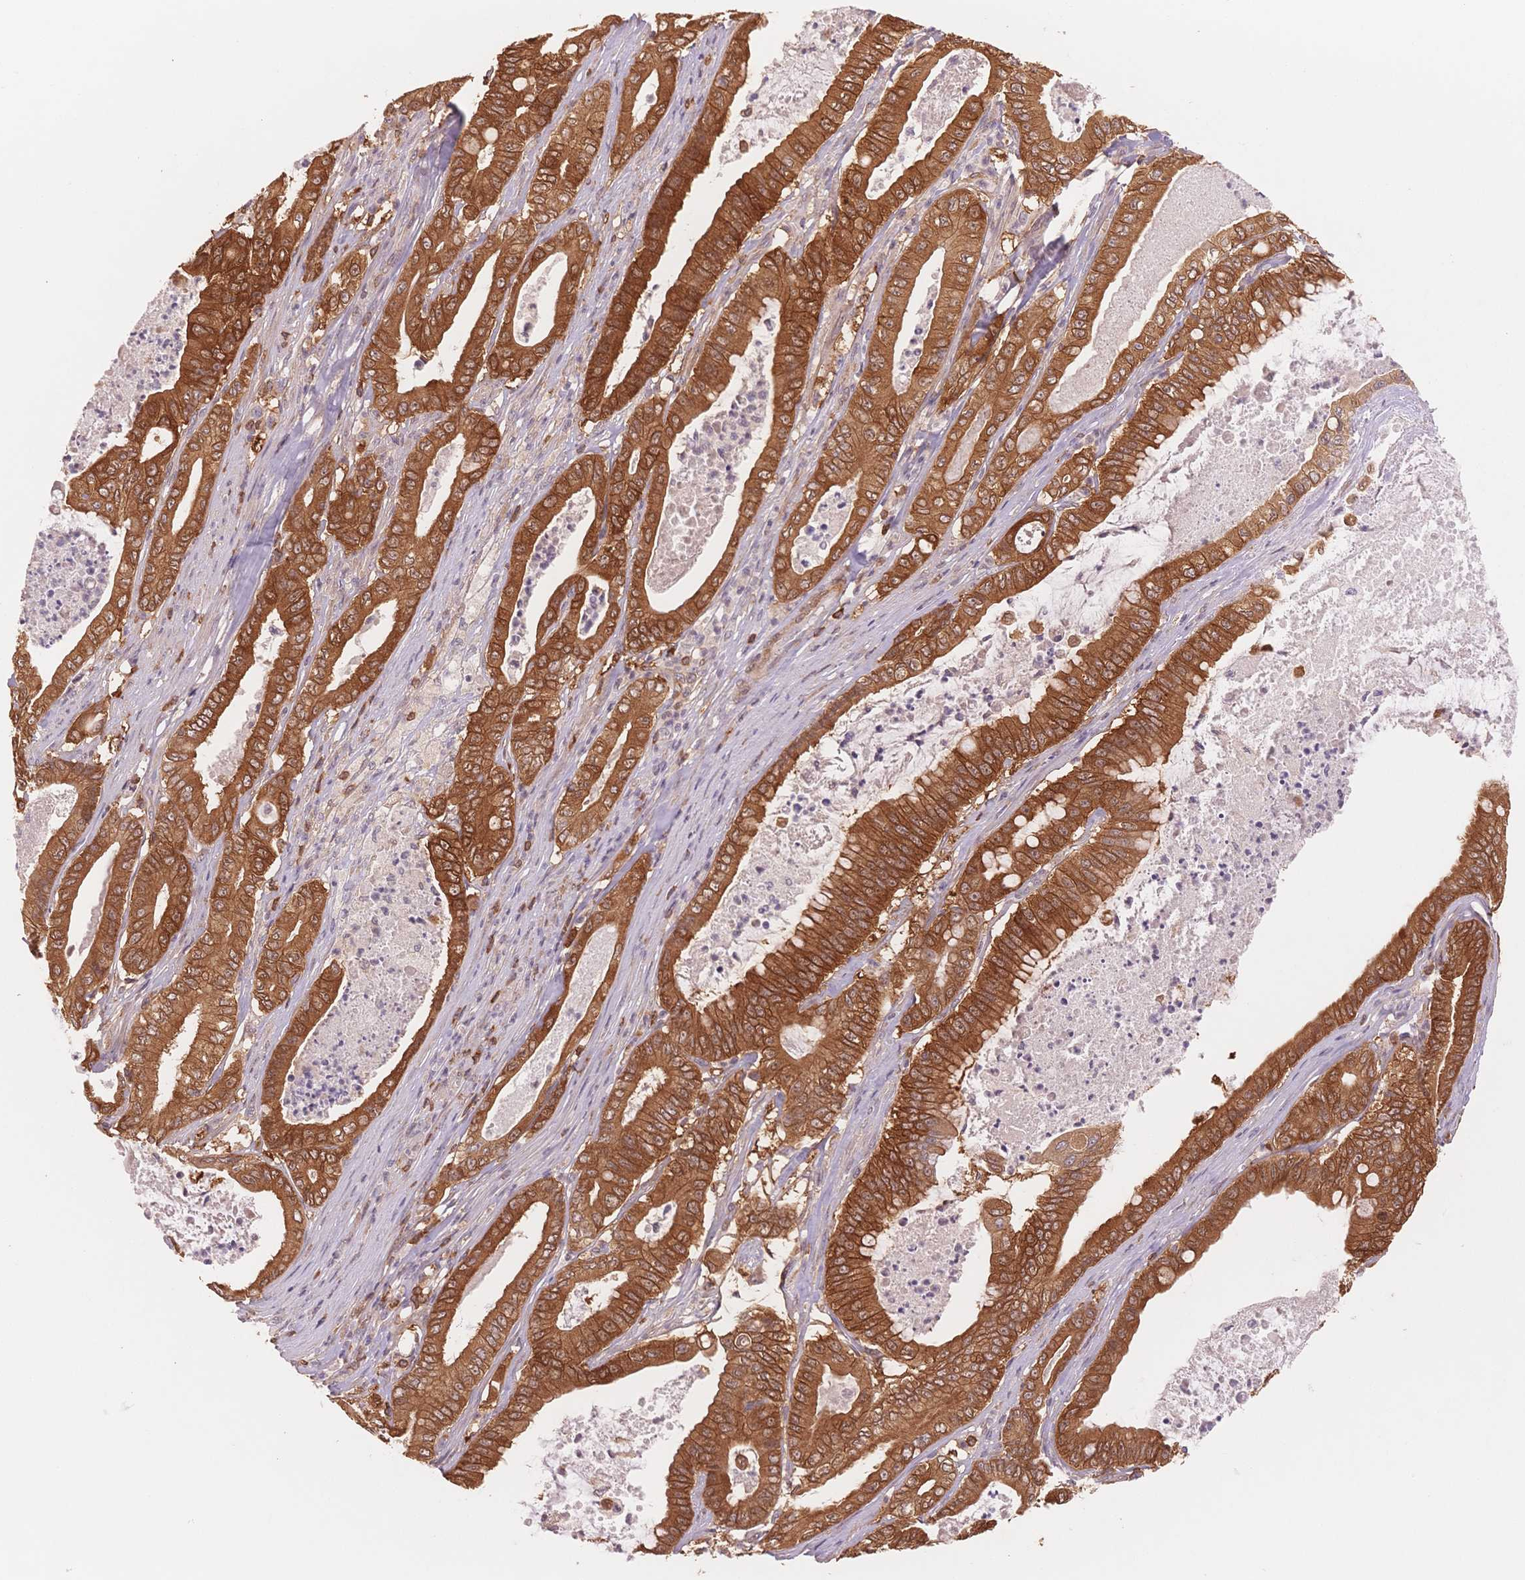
{"staining": {"intensity": "strong", "quantity": ">75%", "location": "cytoplasmic/membranous"}, "tissue": "pancreatic cancer", "cell_type": "Tumor cells", "image_type": "cancer", "snomed": [{"axis": "morphology", "description": "Adenocarcinoma, NOS"}, {"axis": "topography", "description": "Pancreas"}], "caption": "This is an image of immunohistochemistry staining of adenocarcinoma (pancreatic), which shows strong expression in the cytoplasmic/membranous of tumor cells.", "gene": "STK39", "patient": {"sex": "male", "age": 71}}